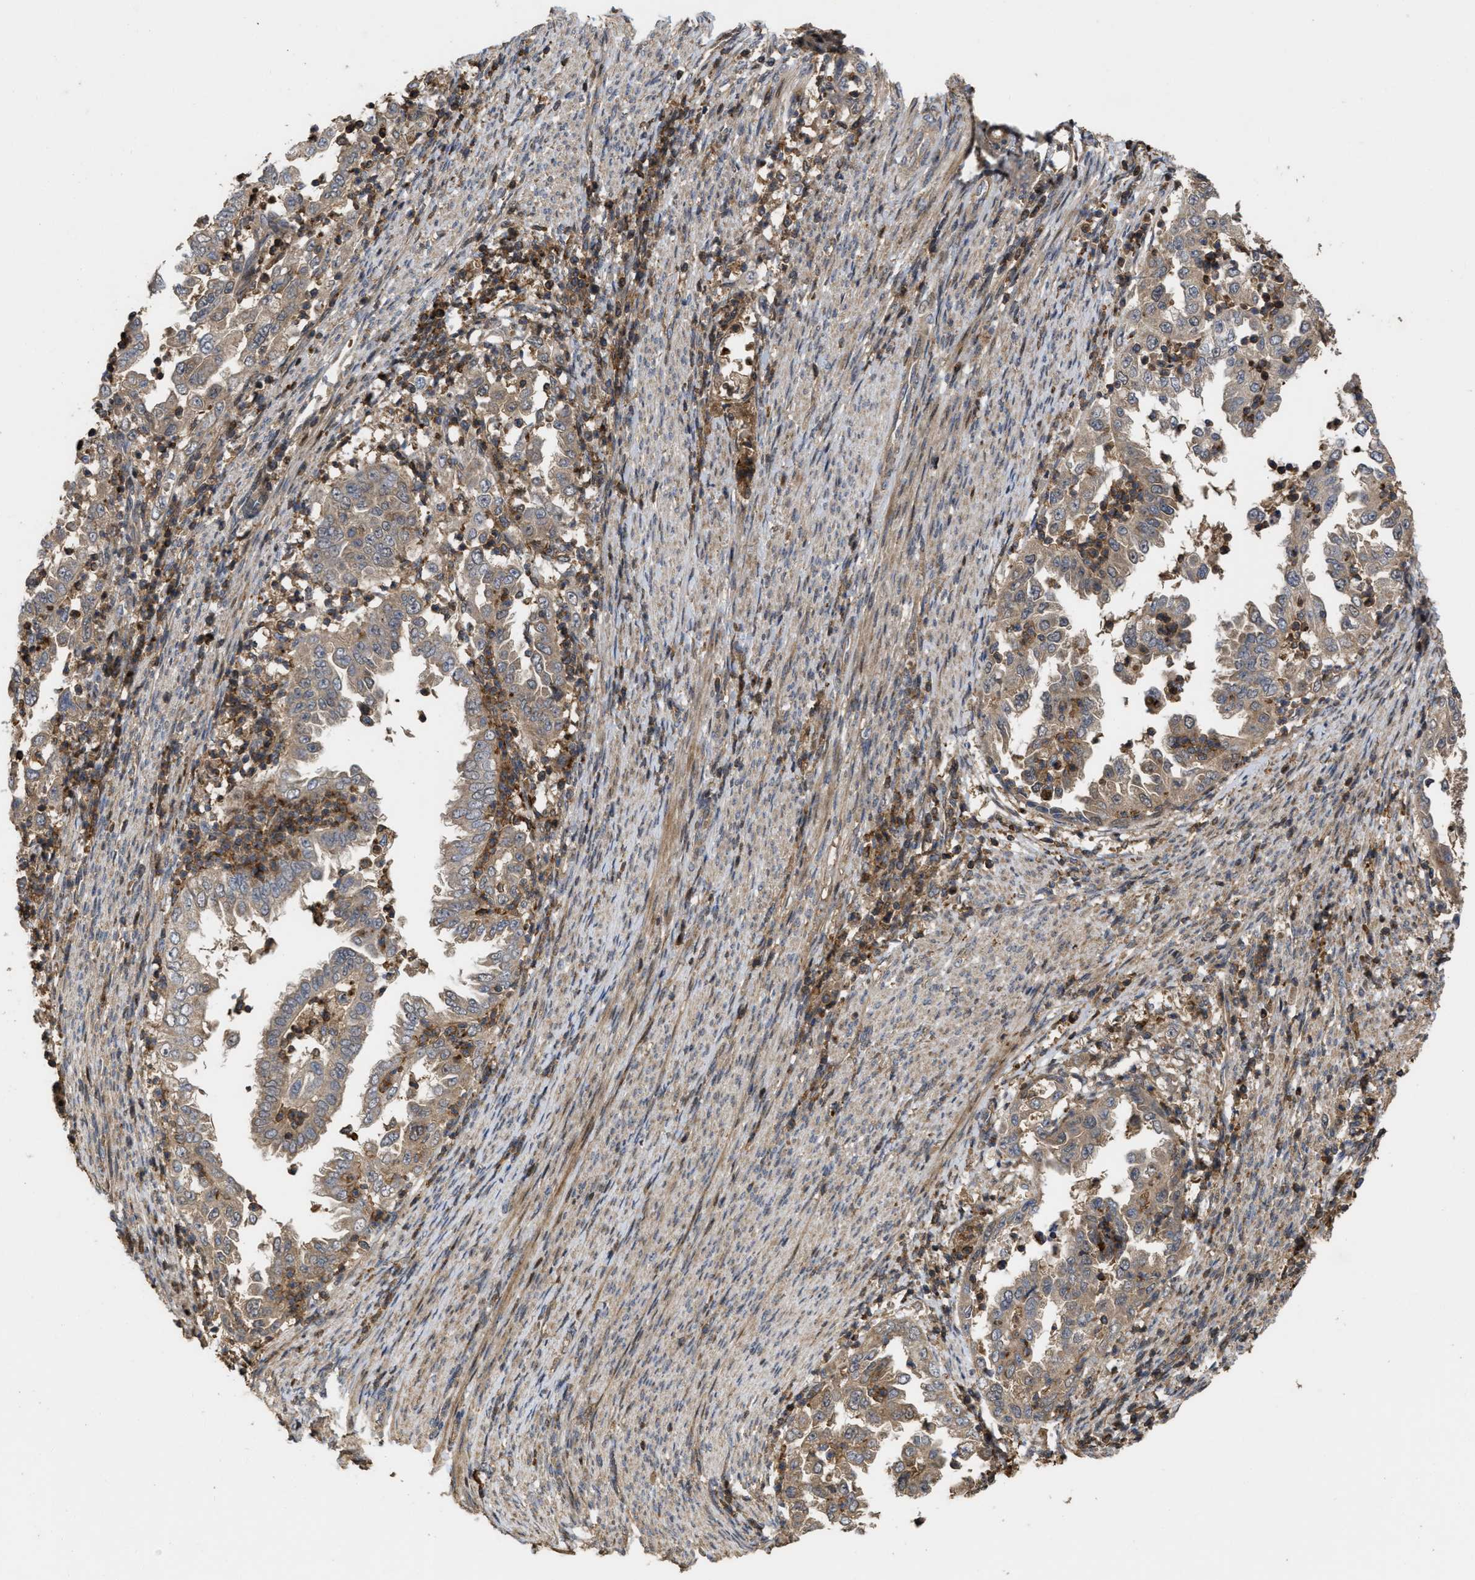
{"staining": {"intensity": "weak", "quantity": ">75%", "location": "cytoplasmic/membranous"}, "tissue": "endometrial cancer", "cell_type": "Tumor cells", "image_type": "cancer", "snomed": [{"axis": "morphology", "description": "Adenocarcinoma, NOS"}, {"axis": "topography", "description": "Endometrium"}], "caption": "This histopathology image demonstrates immunohistochemistry (IHC) staining of human endometrial cancer, with low weak cytoplasmic/membranous expression in approximately >75% of tumor cells.", "gene": "CBR3", "patient": {"sex": "female", "age": 85}}